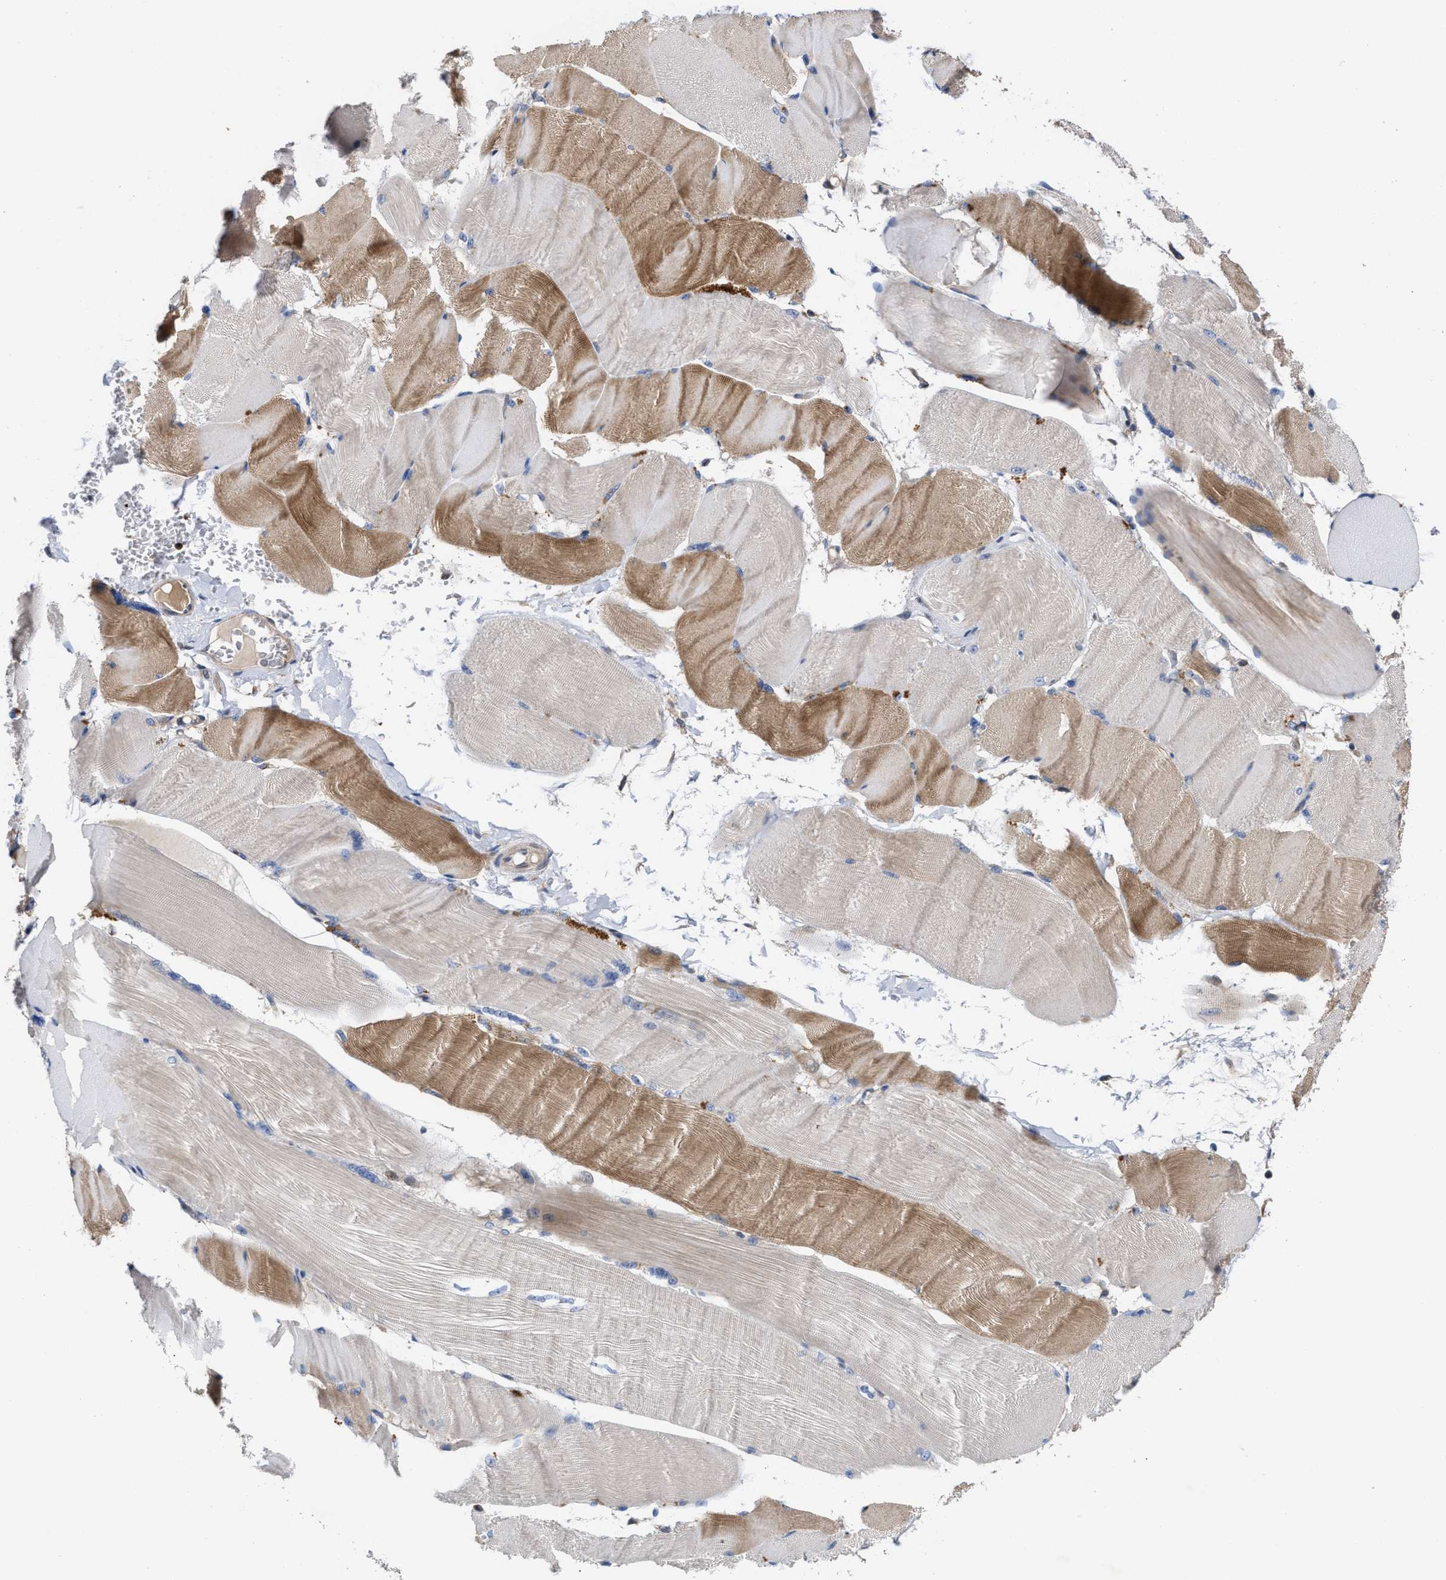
{"staining": {"intensity": "strong", "quantity": "25%-75%", "location": "cytoplasmic/membranous"}, "tissue": "skeletal muscle", "cell_type": "Myocytes", "image_type": "normal", "snomed": [{"axis": "morphology", "description": "Normal tissue, NOS"}, {"axis": "topography", "description": "Skin"}, {"axis": "topography", "description": "Skeletal muscle"}], "caption": "Brown immunohistochemical staining in normal skeletal muscle shows strong cytoplasmic/membranous expression in approximately 25%-75% of myocytes.", "gene": "BBLN", "patient": {"sex": "male", "age": 83}}